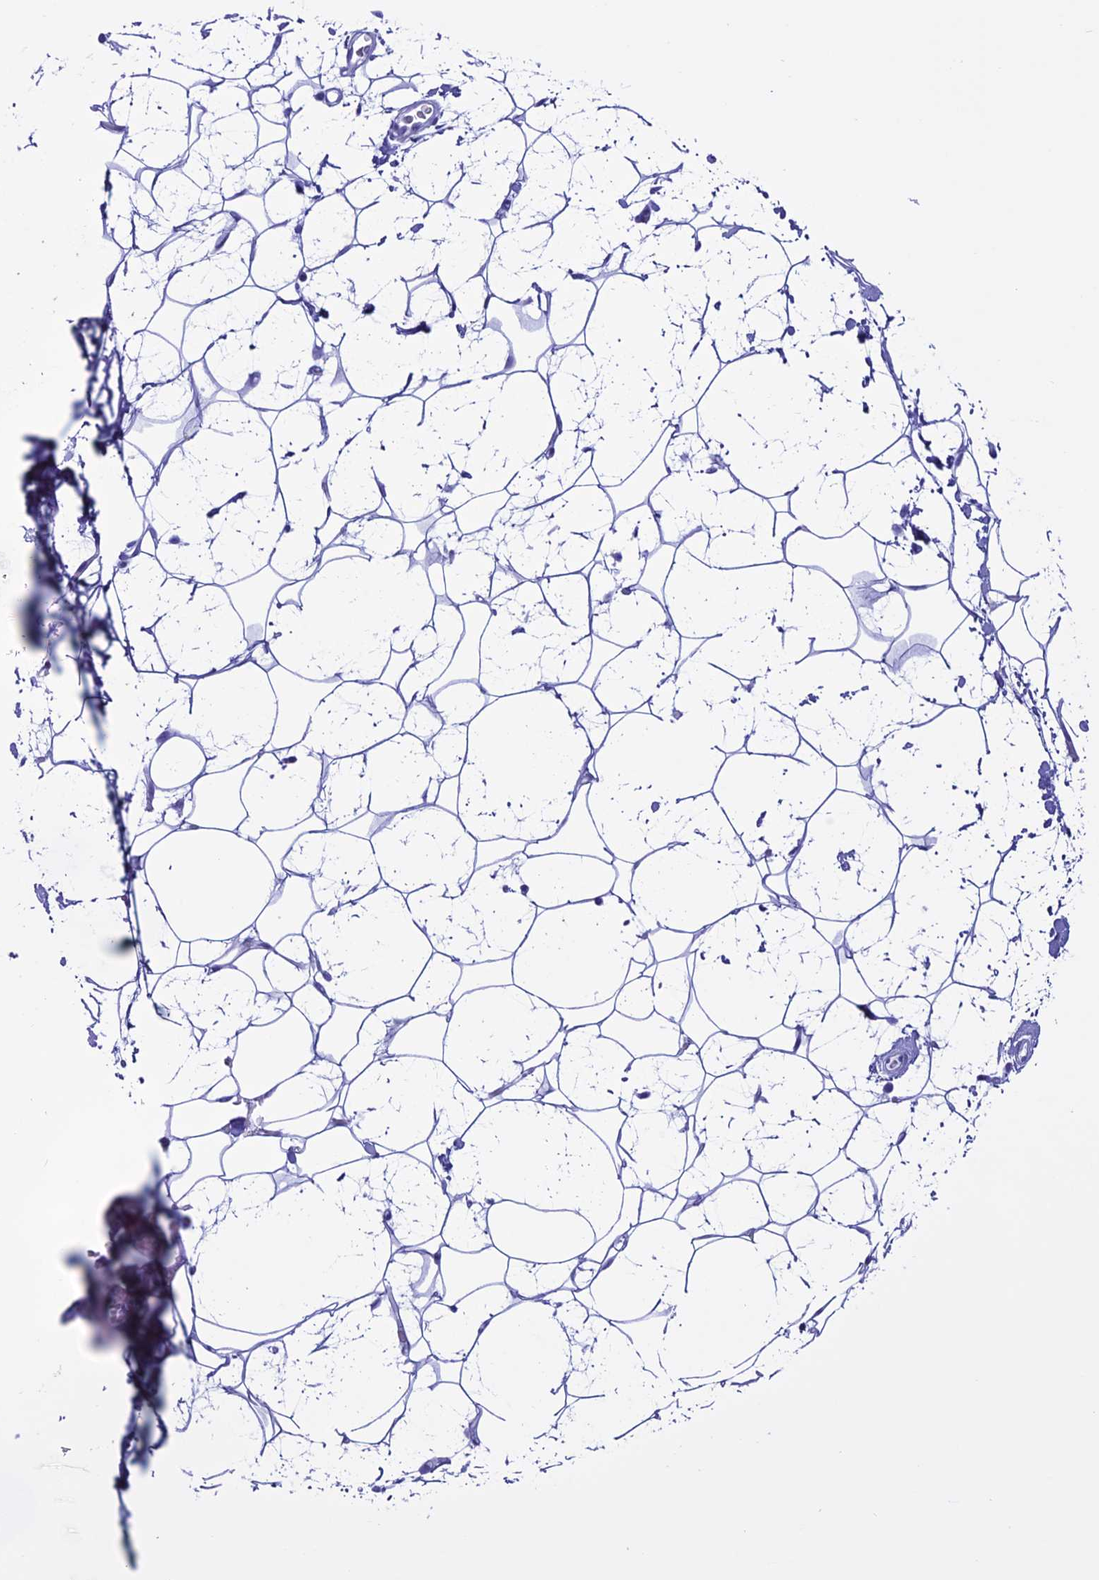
{"staining": {"intensity": "negative", "quantity": "none", "location": "none"}, "tissue": "adipose tissue", "cell_type": "Adipocytes", "image_type": "normal", "snomed": [{"axis": "morphology", "description": "Normal tissue, NOS"}, {"axis": "topography", "description": "Breast"}], "caption": "Photomicrograph shows no significant protein positivity in adipocytes of normal adipose tissue.", "gene": "MZB1", "patient": {"sex": "female", "age": 26}}